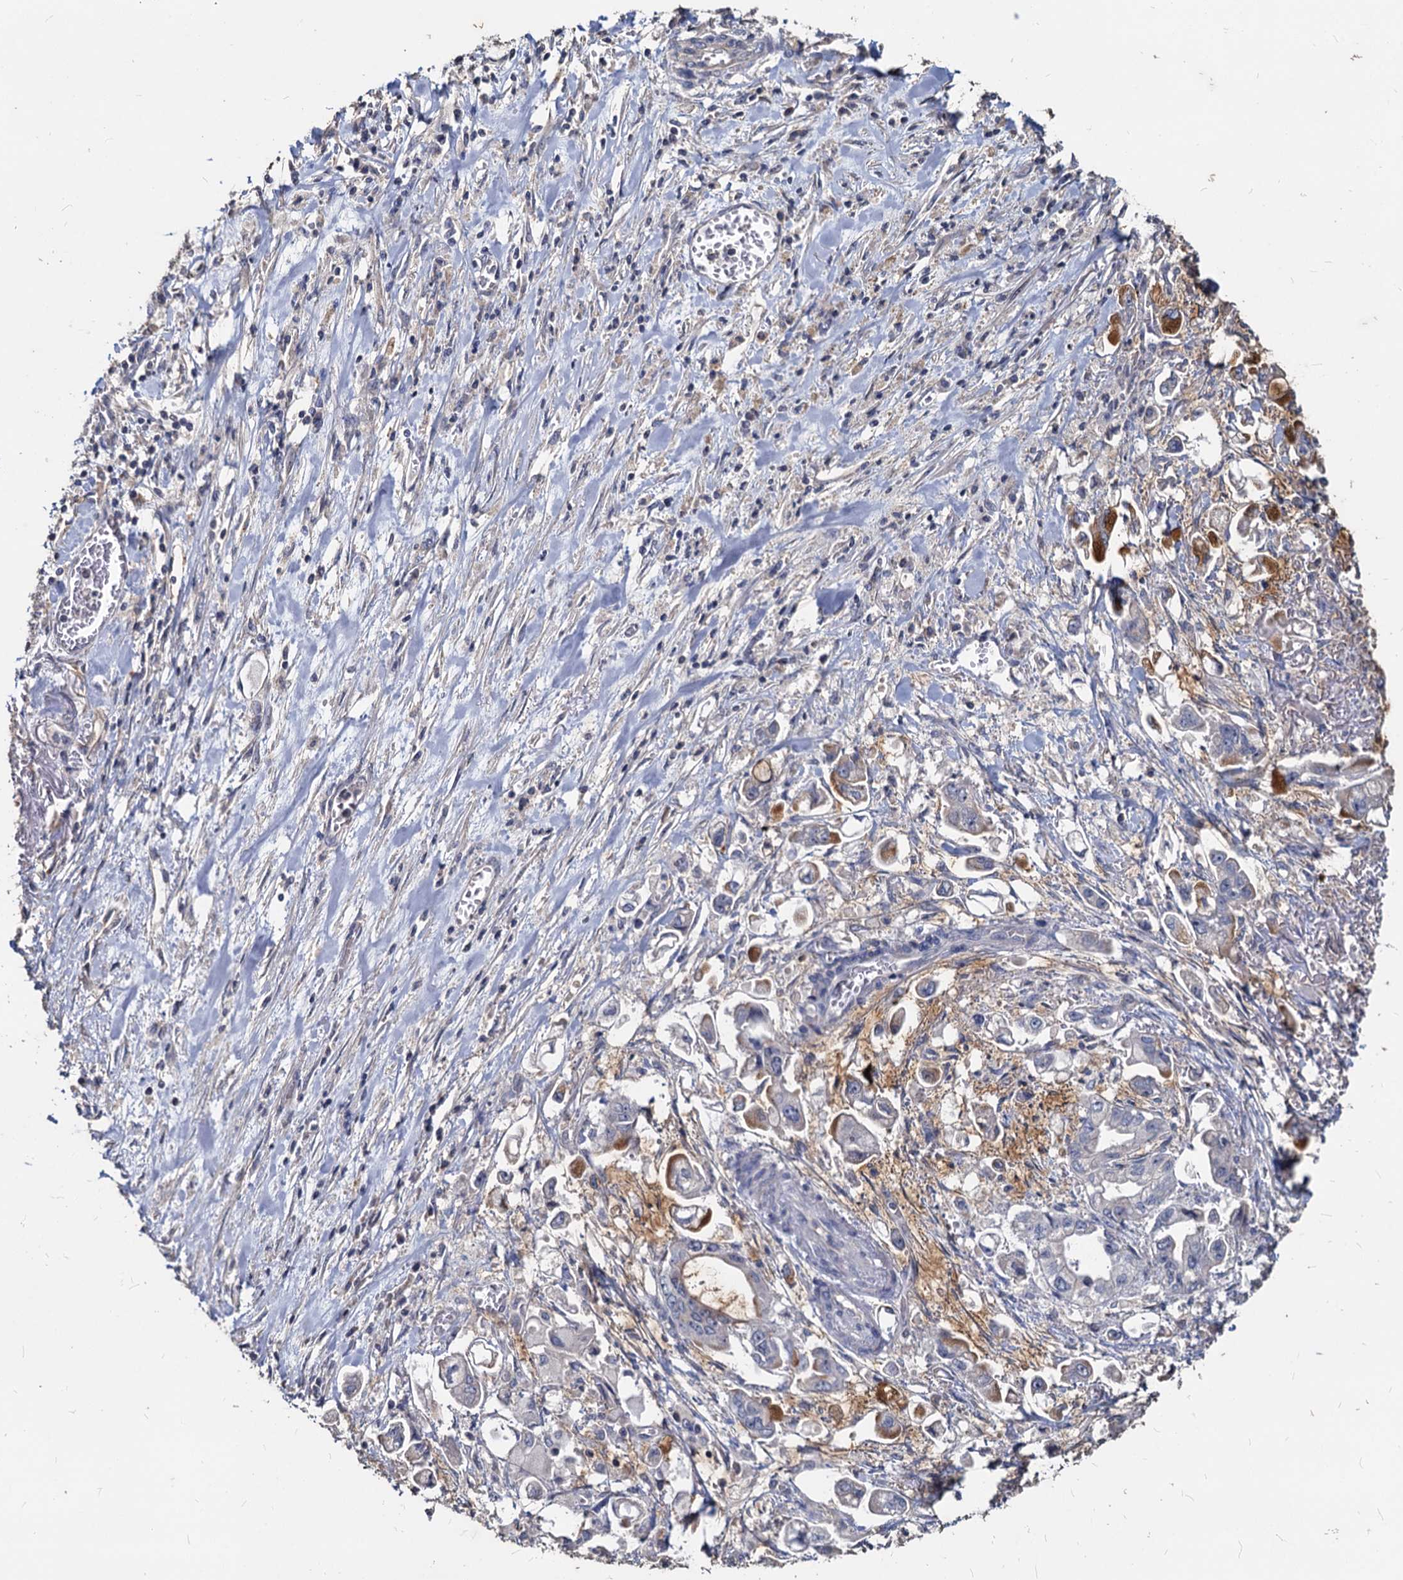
{"staining": {"intensity": "moderate", "quantity": "<25%", "location": "cytoplasmic/membranous"}, "tissue": "stomach cancer", "cell_type": "Tumor cells", "image_type": "cancer", "snomed": [{"axis": "morphology", "description": "Adenocarcinoma, NOS"}, {"axis": "topography", "description": "Stomach"}], "caption": "IHC staining of stomach adenocarcinoma, which exhibits low levels of moderate cytoplasmic/membranous positivity in approximately <25% of tumor cells indicating moderate cytoplasmic/membranous protein expression. The staining was performed using DAB (brown) for protein detection and nuclei were counterstained in hematoxylin (blue).", "gene": "DEPDC4", "patient": {"sex": "male", "age": 62}}